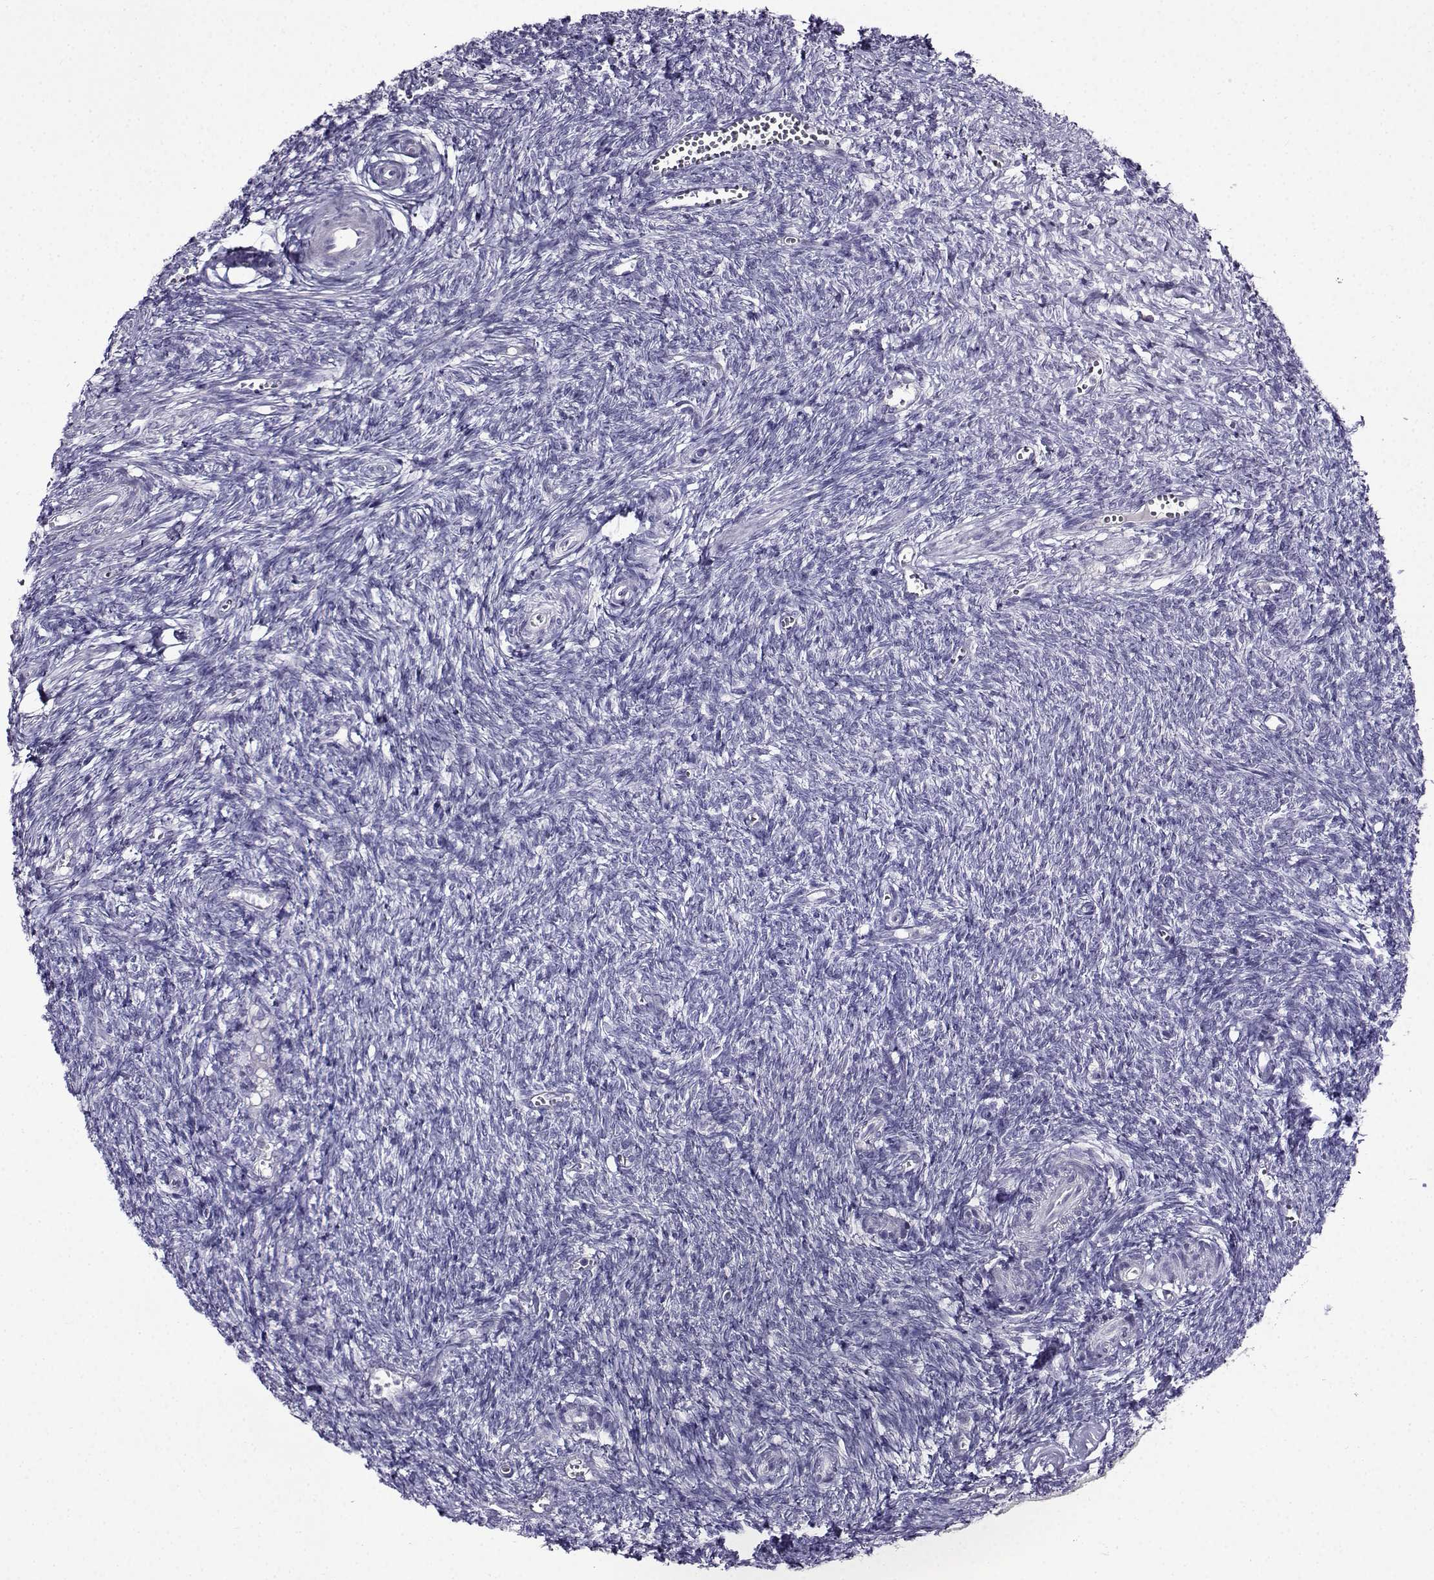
{"staining": {"intensity": "negative", "quantity": "none", "location": "none"}, "tissue": "ovary", "cell_type": "Follicle cells", "image_type": "normal", "snomed": [{"axis": "morphology", "description": "Normal tissue, NOS"}, {"axis": "topography", "description": "Ovary"}], "caption": "Follicle cells show no significant staining in benign ovary.", "gene": "TMEM266", "patient": {"sex": "female", "age": 43}}